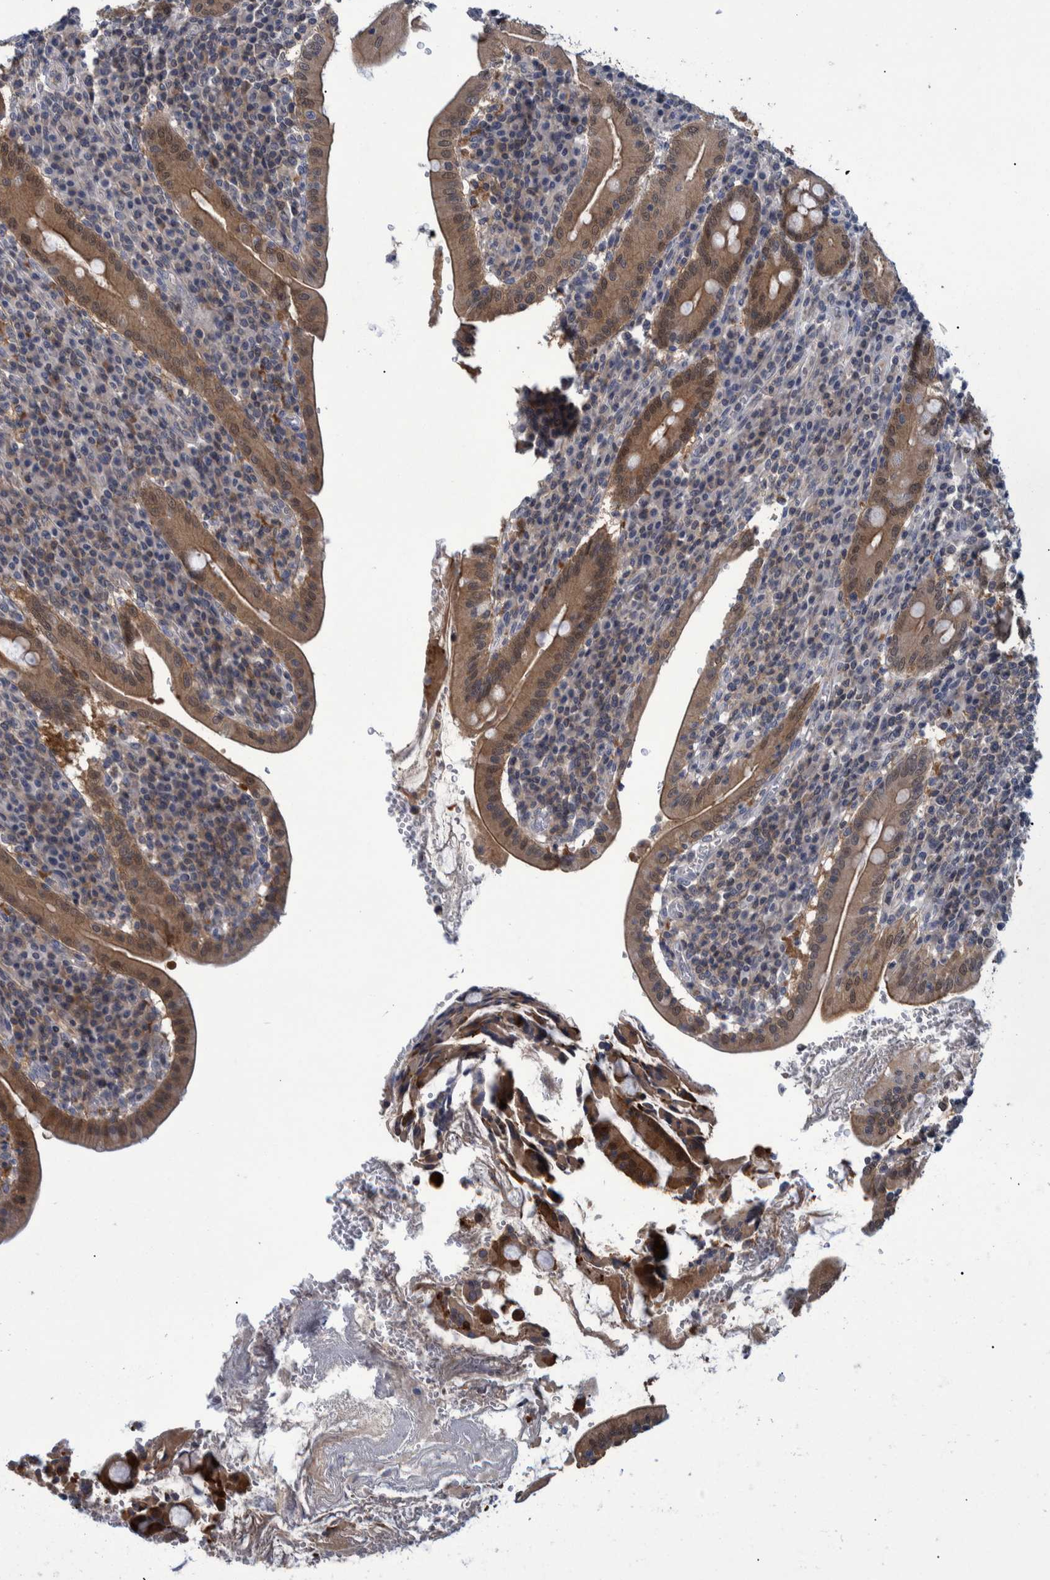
{"staining": {"intensity": "strong", "quantity": ">75%", "location": "cytoplasmic/membranous"}, "tissue": "duodenum", "cell_type": "Glandular cells", "image_type": "normal", "snomed": [{"axis": "morphology", "description": "Normal tissue, NOS"}, {"axis": "morphology", "description": "Adenocarcinoma, NOS"}, {"axis": "topography", "description": "Pancreas"}, {"axis": "topography", "description": "Duodenum"}], "caption": "About >75% of glandular cells in benign human duodenum show strong cytoplasmic/membranous protein staining as visualized by brown immunohistochemical staining.", "gene": "PCYT2", "patient": {"sex": "male", "age": 50}}